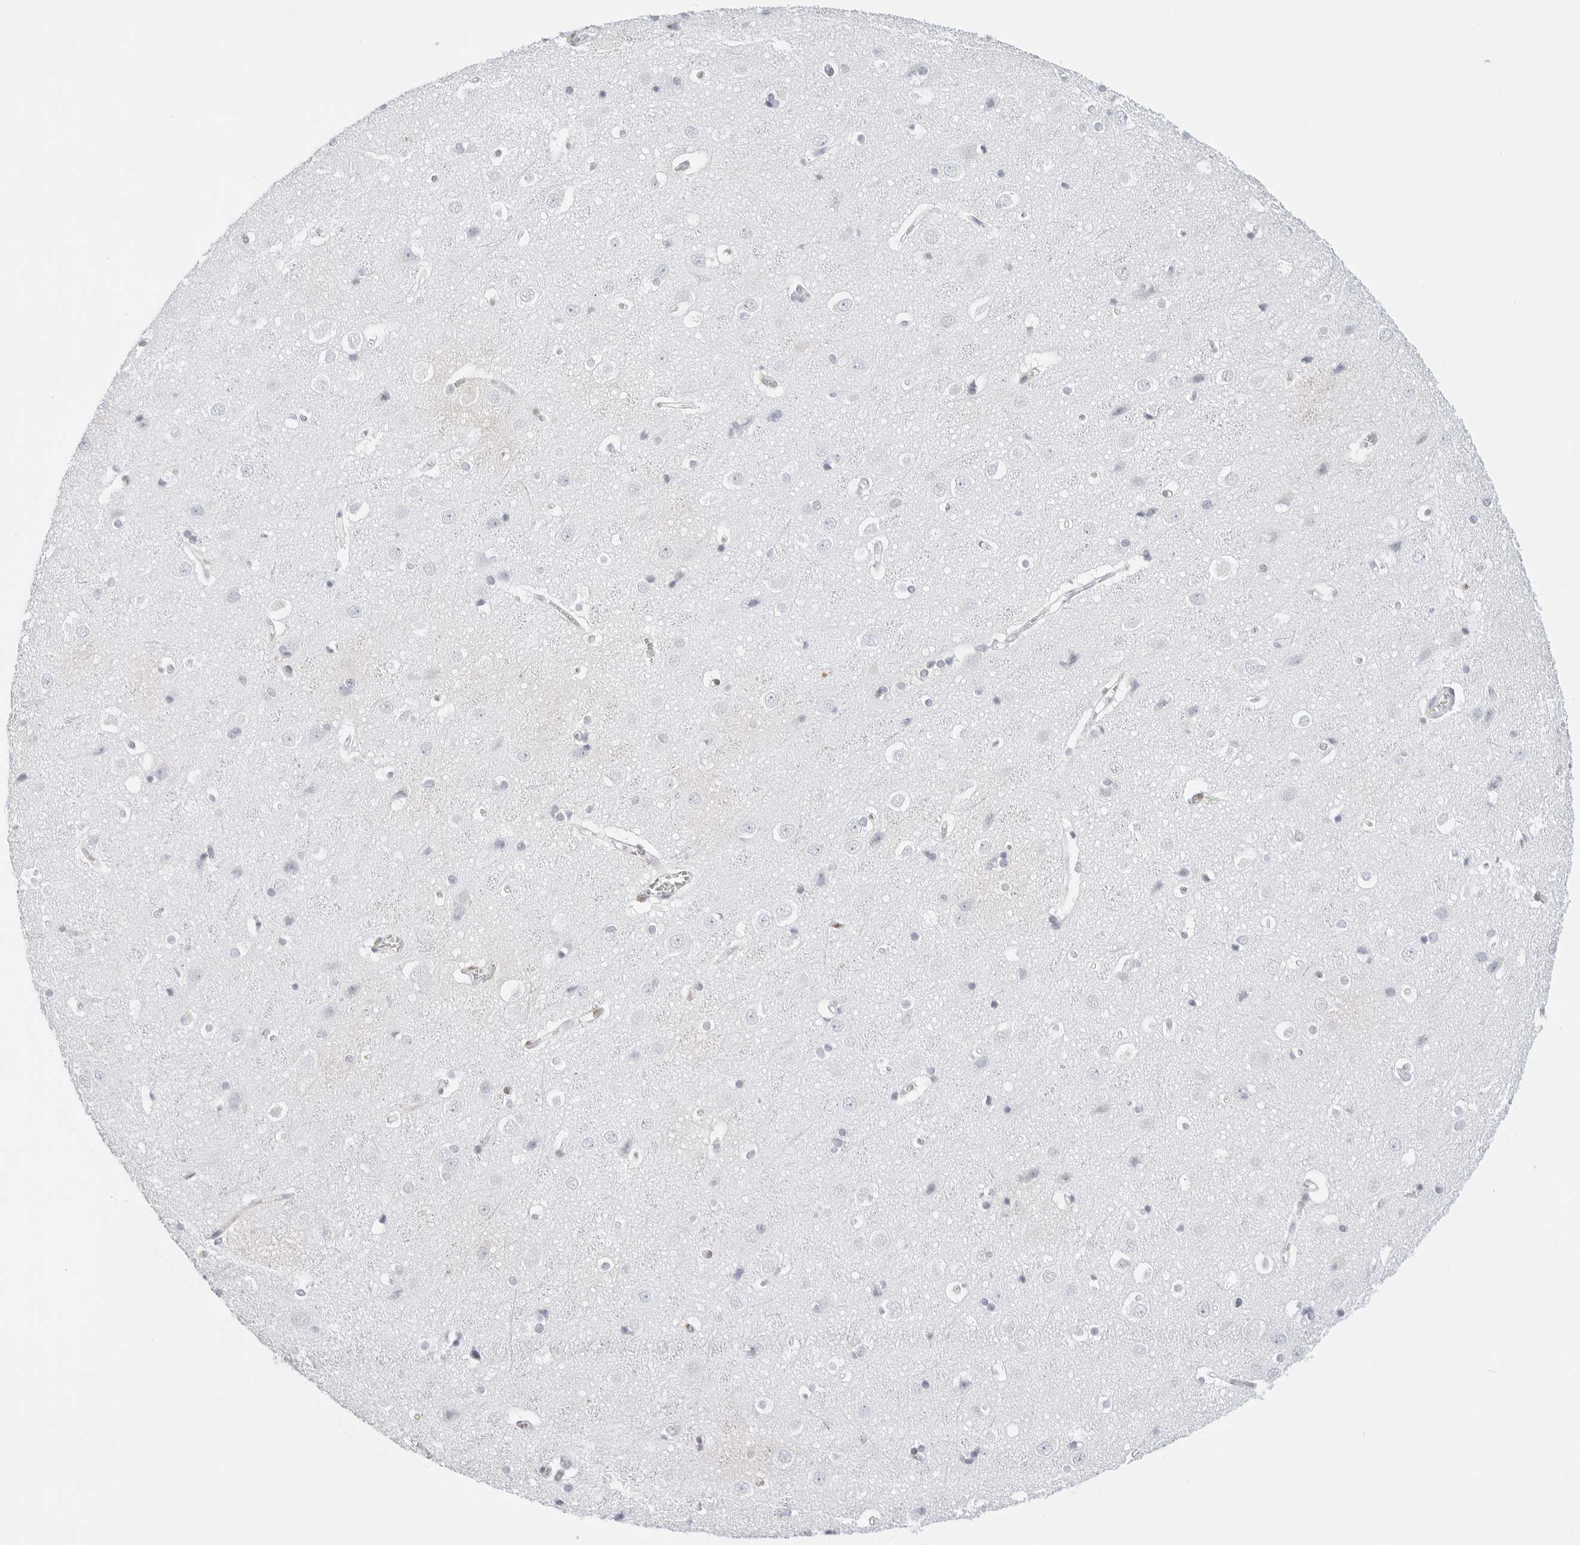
{"staining": {"intensity": "negative", "quantity": "none", "location": "none"}, "tissue": "cerebral cortex", "cell_type": "Endothelial cells", "image_type": "normal", "snomed": [{"axis": "morphology", "description": "Normal tissue, NOS"}, {"axis": "topography", "description": "Cerebral cortex"}], "caption": "DAB (3,3'-diaminobenzidine) immunohistochemical staining of unremarkable human cerebral cortex demonstrates no significant staining in endothelial cells.", "gene": "SLC9A3R1", "patient": {"sex": "male", "age": 54}}